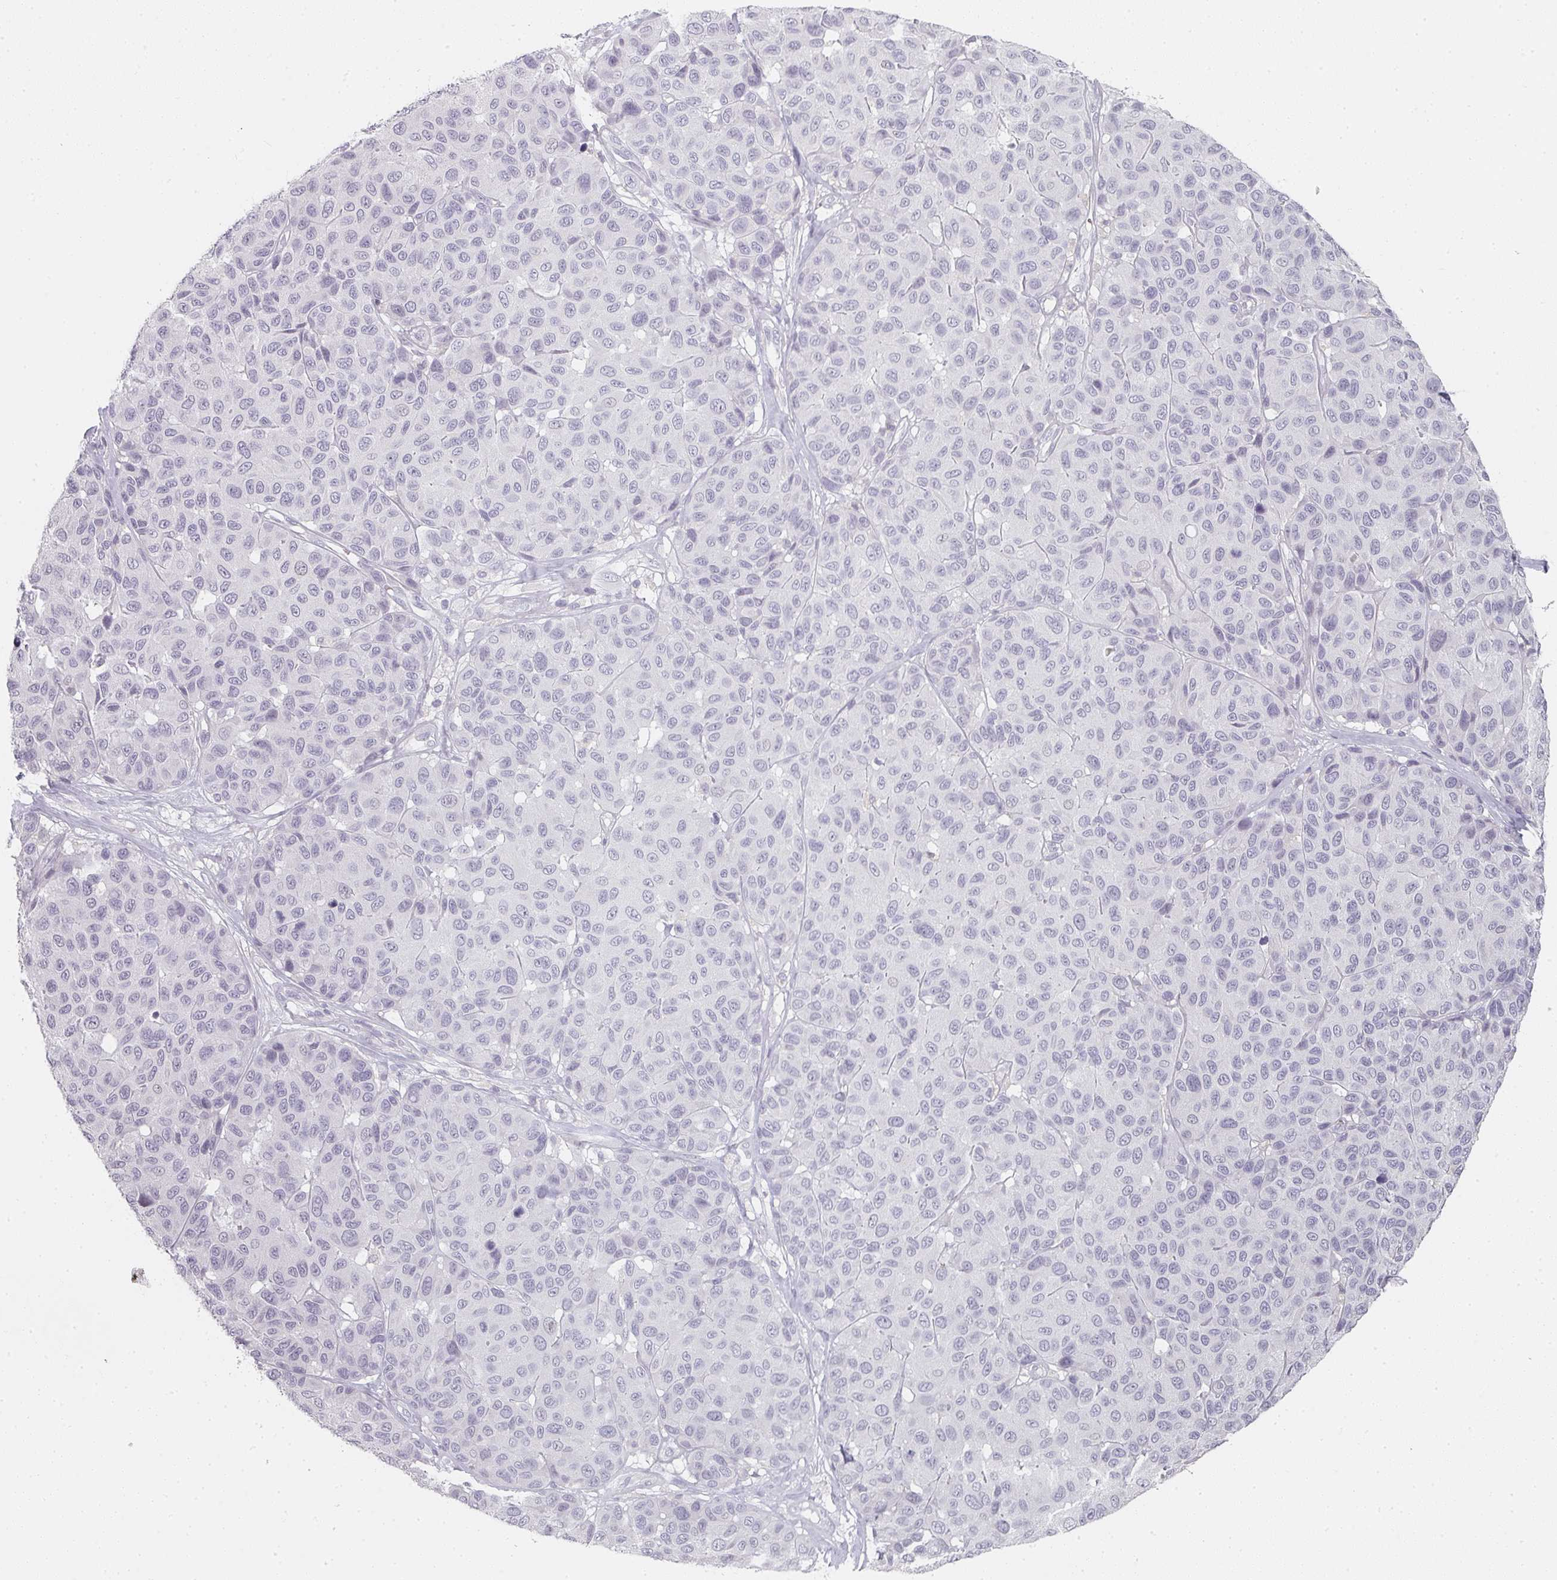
{"staining": {"intensity": "negative", "quantity": "none", "location": "none"}, "tissue": "melanoma", "cell_type": "Tumor cells", "image_type": "cancer", "snomed": [{"axis": "morphology", "description": "Malignant melanoma, NOS"}, {"axis": "topography", "description": "Skin"}], "caption": "An image of human malignant melanoma is negative for staining in tumor cells.", "gene": "SHISA2", "patient": {"sex": "female", "age": 66}}